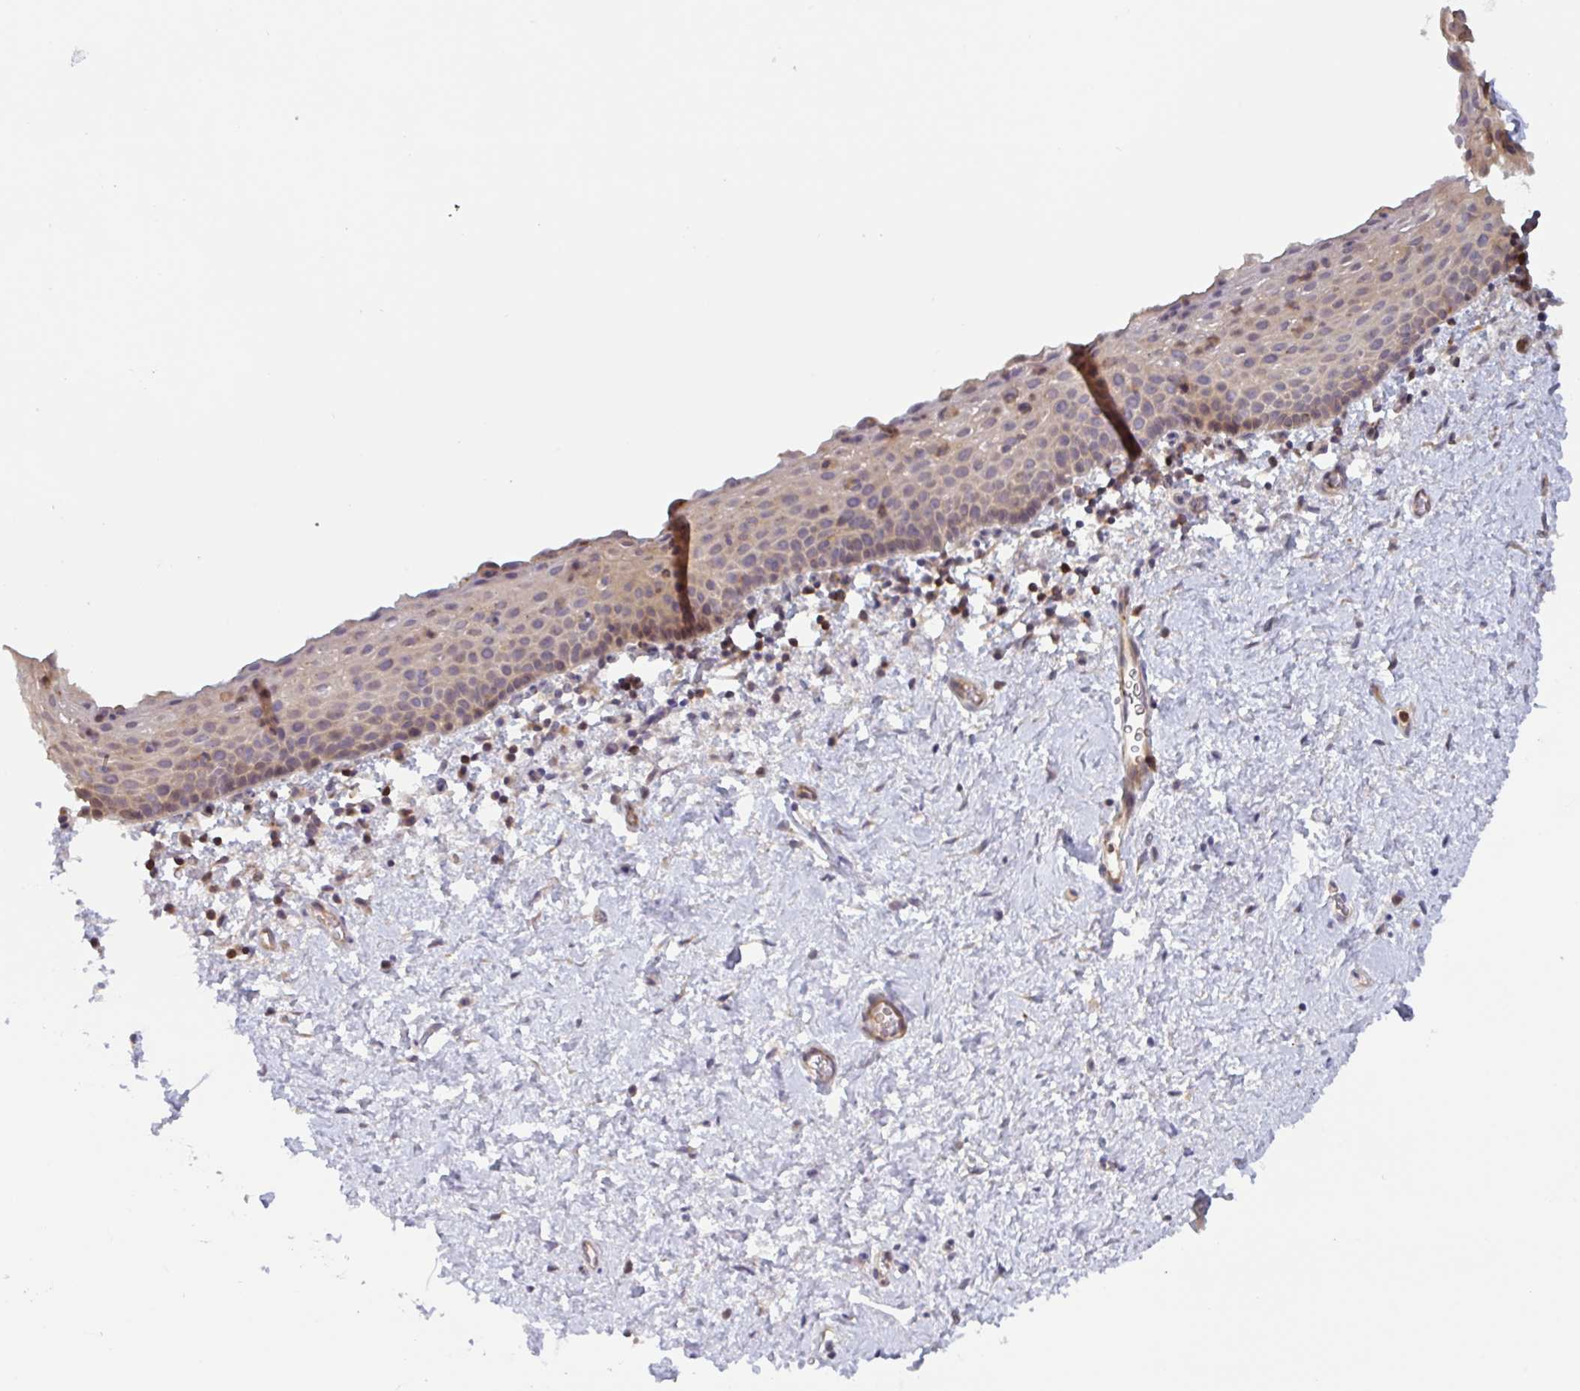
{"staining": {"intensity": "weak", "quantity": "<25%", "location": "cytoplasmic/membranous,nuclear"}, "tissue": "vagina", "cell_type": "Squamous epithelial cells", "image_type": "normal", "snomed": [{"axis": "morphology", "description": "Normal tissue, NOS"}, {"axis": "topography", "description": "Vagina"}], "caption": "Immunohistochemistry (IHC) of benign vagina exhibits no expression in squamous epithelial cells.", "gene": "OTOP2", "patient": {"sex": "female", "age": 61}}